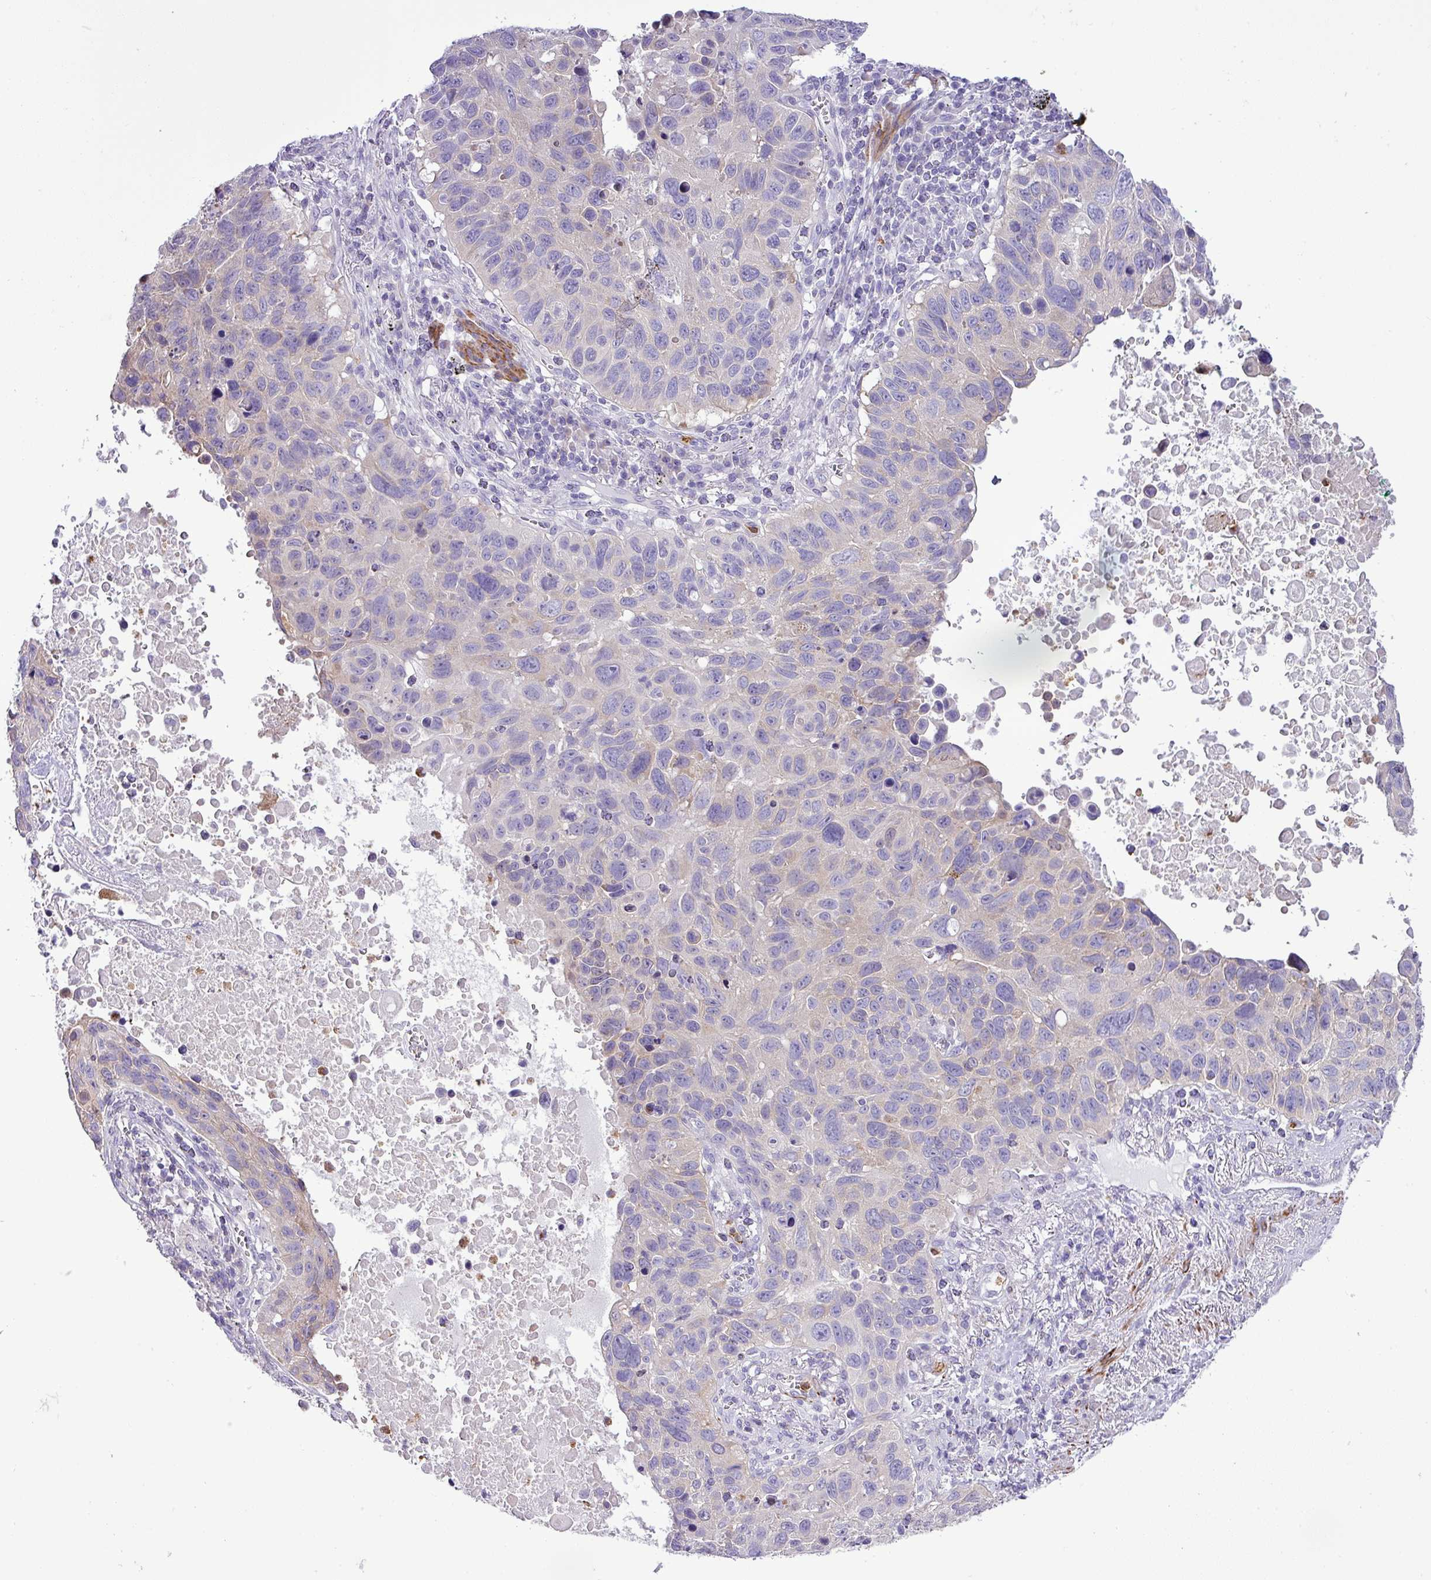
{"staining": {"intensity": "negative", "quantity": "none", "location": "none"}, "tissue": "lung cancer", "cell_type": "Tumor cells", "image_type": "cancer", "snomed": [{"axis": "morphology", "description": "Squamous cell carcinoma, NOS"}, {"axis": "topography", "description": "Lung"}], "caption": "The photomicrograph shows no staining of tumor cells in squamous cell carcinoma (lung). Brightfield microscopy of IHC stained with DAB (brown) and hematoxylin (blue), captured at high magnification.", "gene": "ZSCAN5A", "patient": {"sex": "male", "age": 66}}